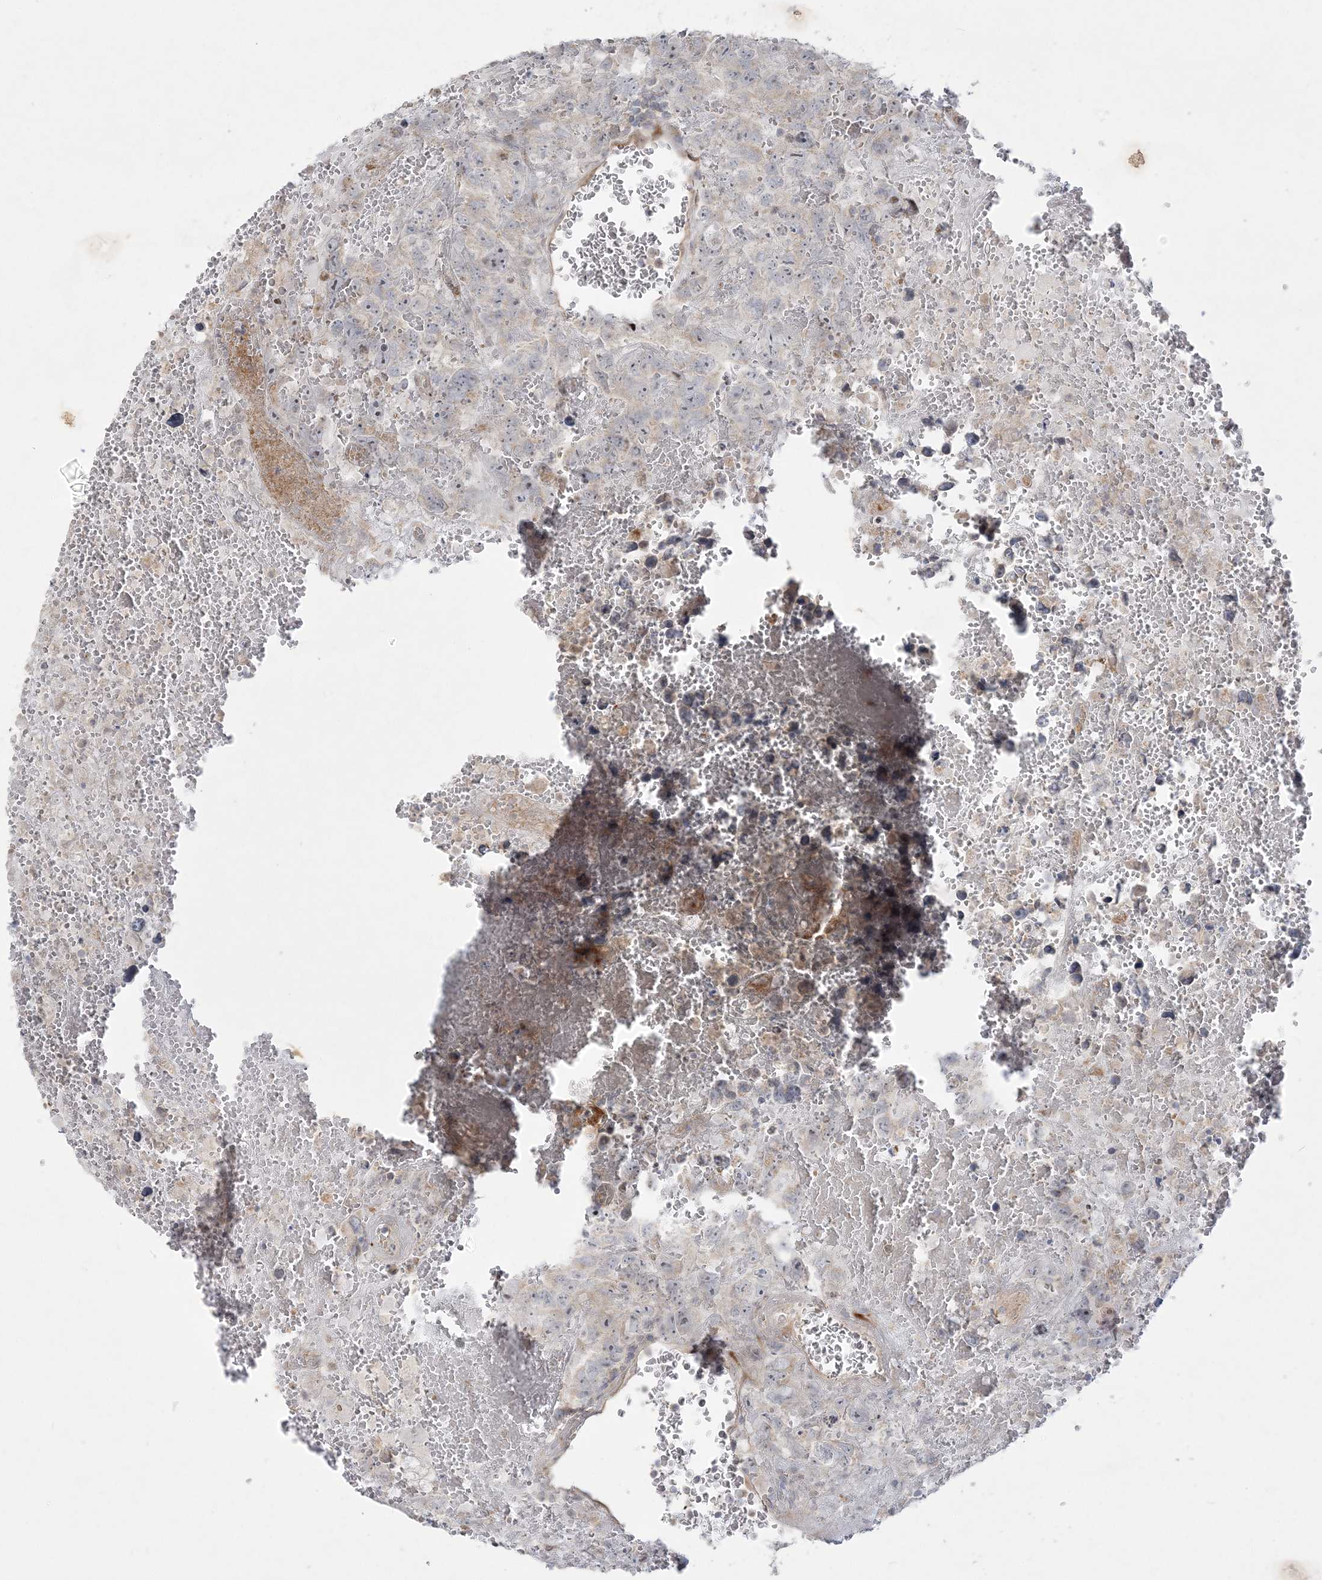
{"staining": {"intensity": "negative", "quantity": "none", "location": "none"}, "tissue": "testis cancer", "cell_type": "Tumor cells", "image_type": "cancer", "snomed": [{"axis": "morphology", "description": "Carcinoma, Embryonal, NOS"}, {"axis": "topography", "description": "Testis"}], "caption": "A photomicrograph of human testis embryonal carcinoma is negative for staining in tumor cells. The staining was performed using DAB (3,3'-diaminobenzidine) to visualize the protein expression in brown, while the nuclei were stained in blue with hematoxylin (Magnification: 20x).", "gene": "INPP1", "patient": {"sex": "male", "age": 45}}